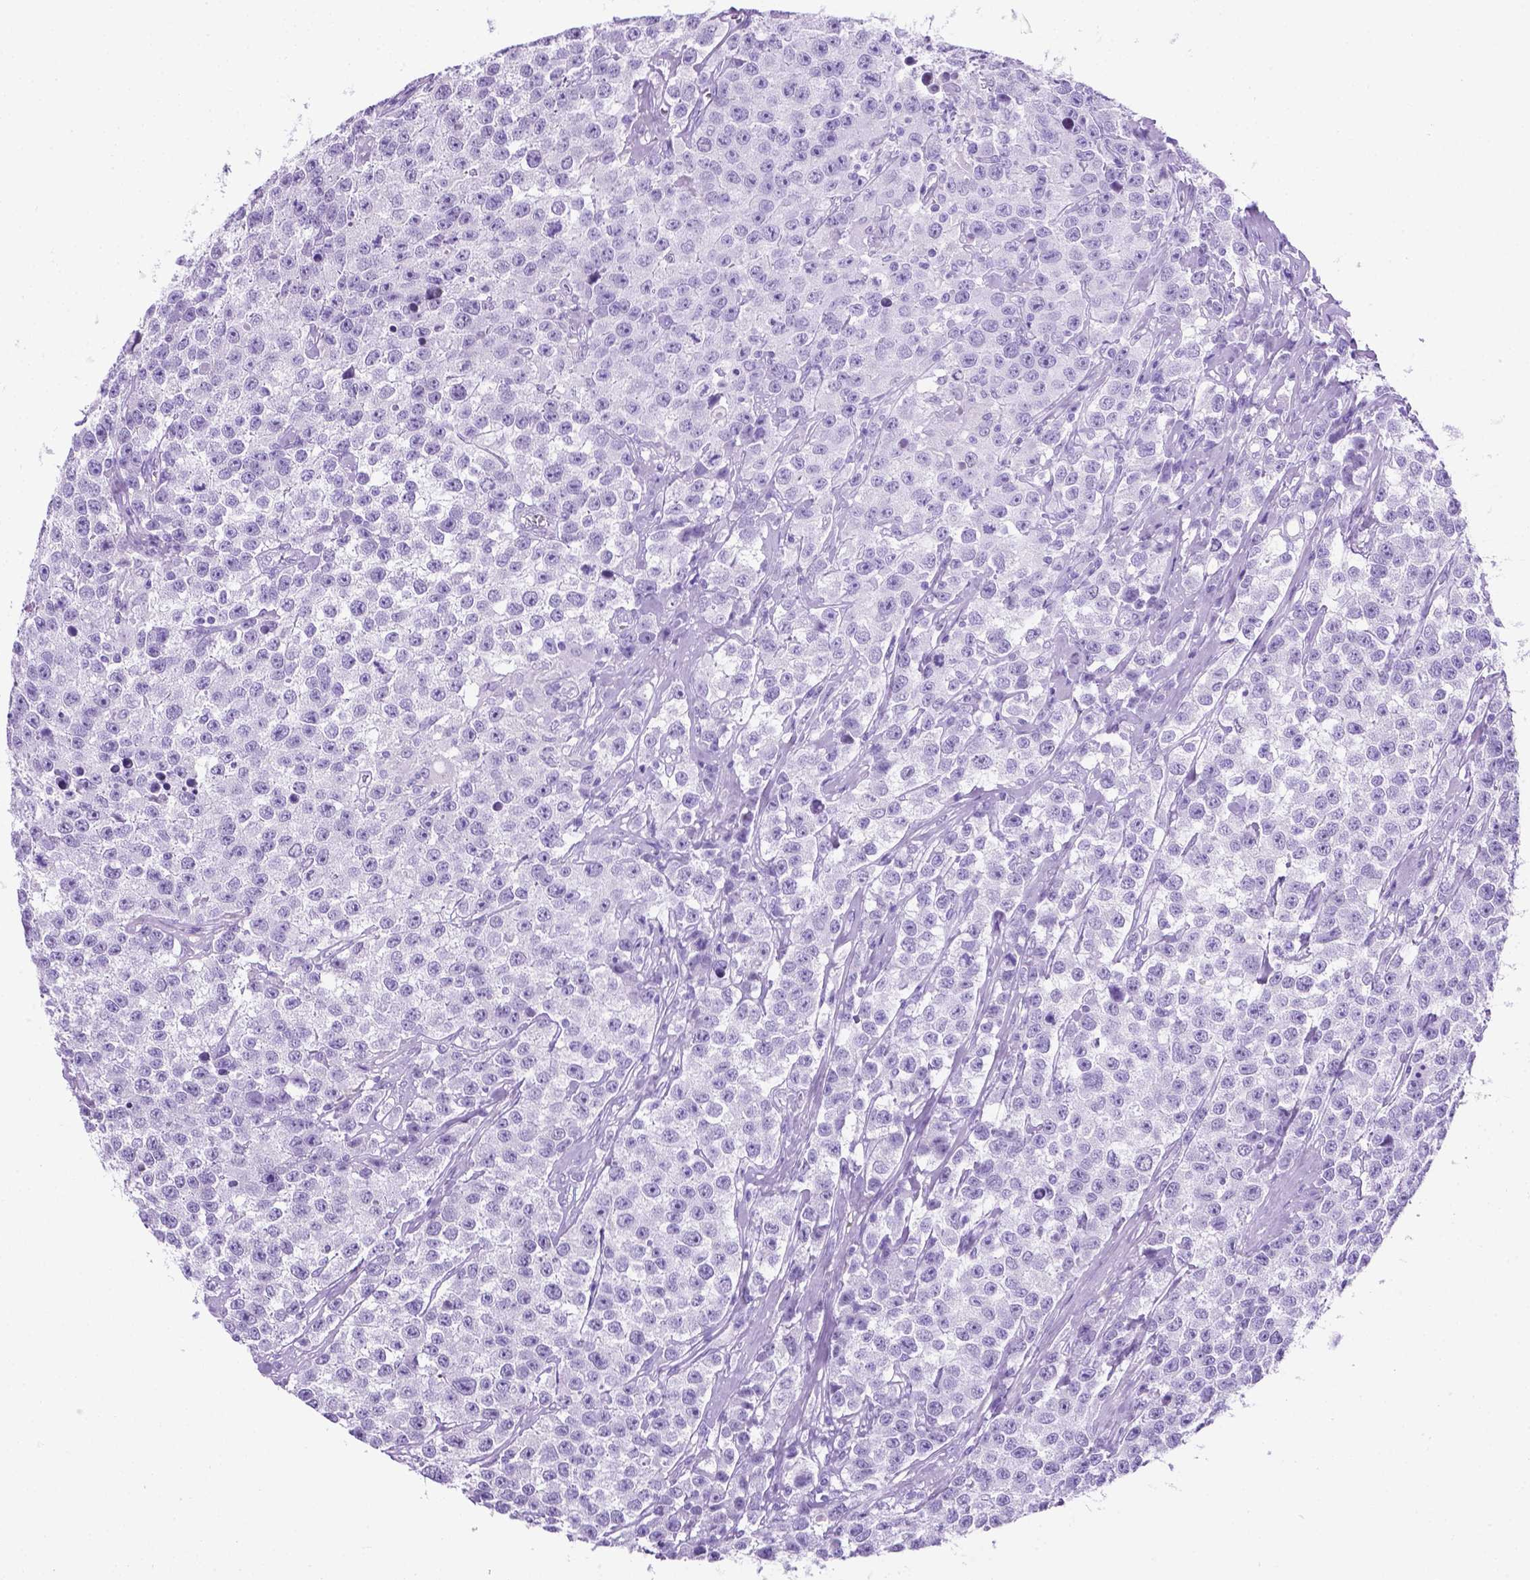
{"staining": {"intensity": "negative", "quantity": "none", "location": "none"}, "tissue": "testis cancer", "cell_type": "Tumor cells", "image_type": "cancer", "snomed": [{"axis": "morphology", "description": "Seminoma, NOS"}, {"axis": "topography", "description": "Testis"}], "caption": "Micrograph shows no protein positivity in tumor cells of testis cancer (seminoma) tissue.", "gene": "C17orf107", "patient": {"sex": "male", "age": 59}}